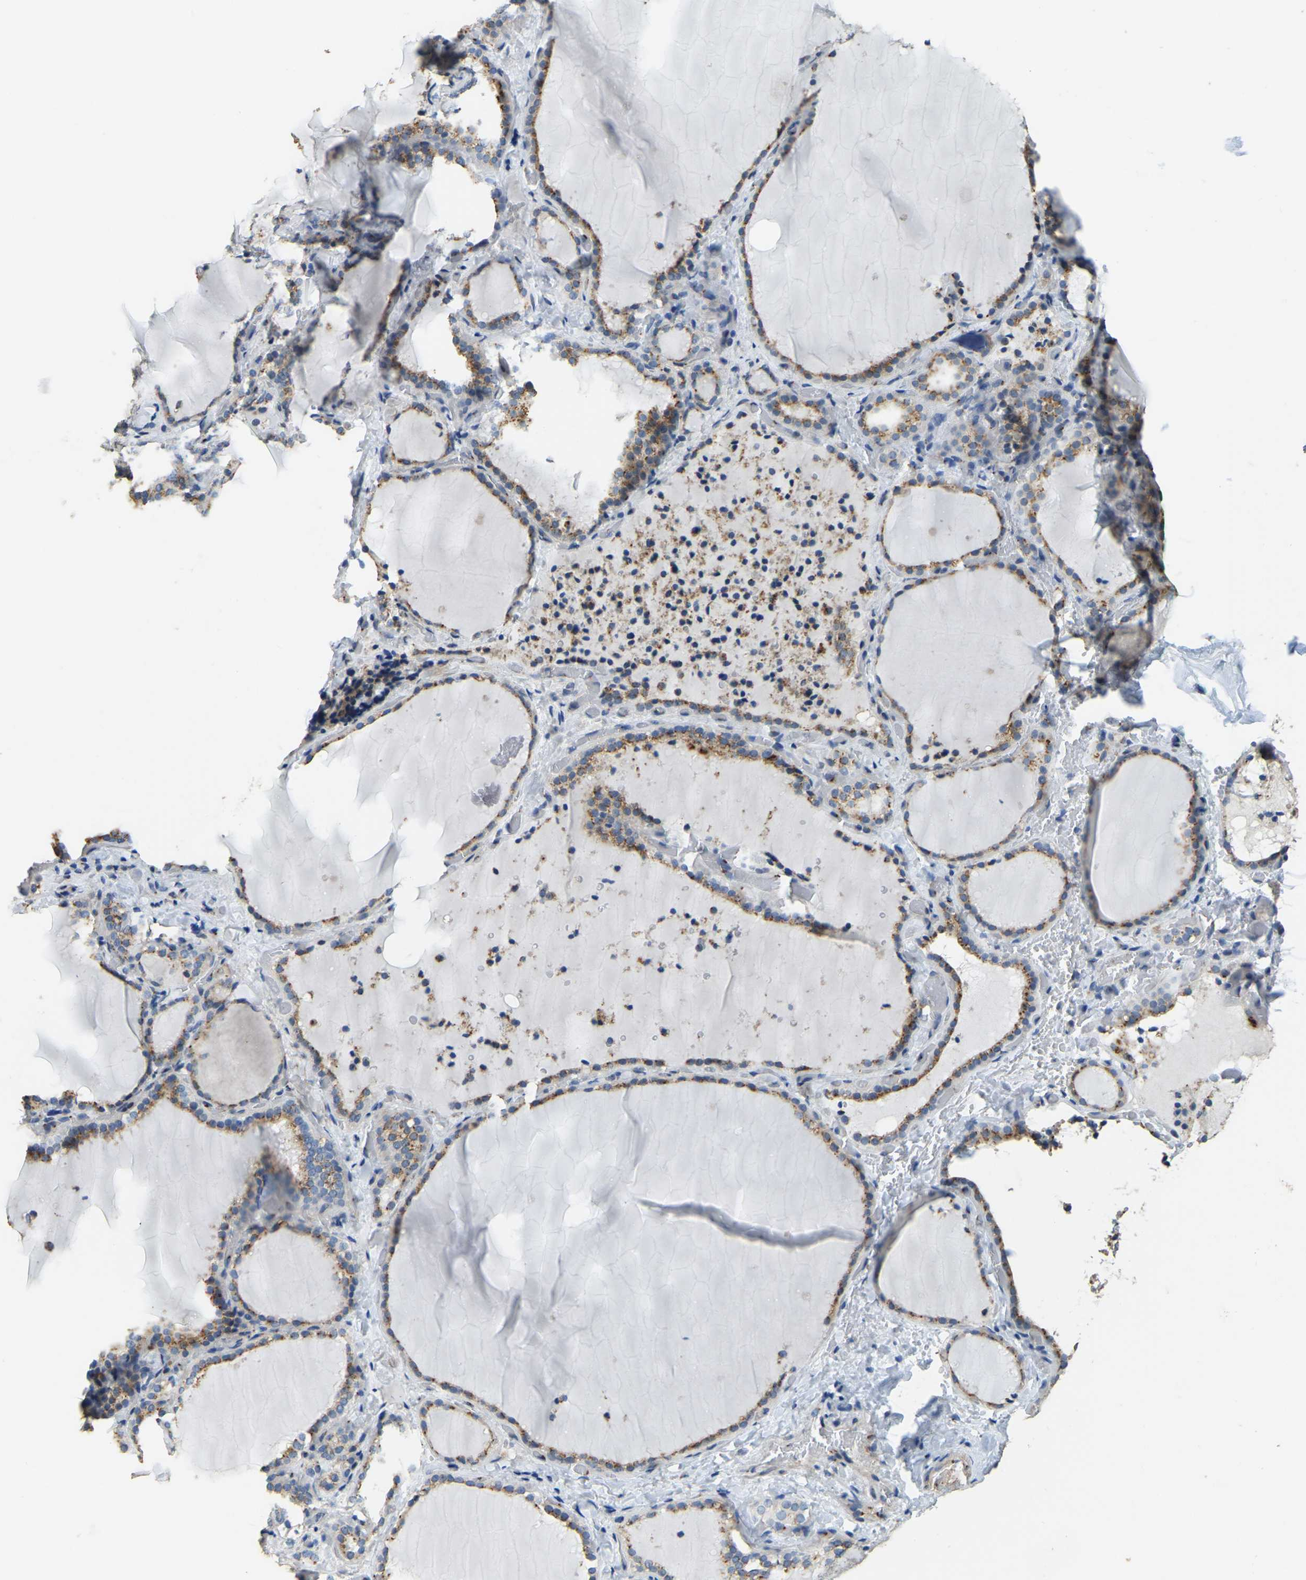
{"staining": {"intensity": "moderate", "quantity": "25%-75%", "location": "cytoplasmic/membranous"}, "tissue": "thyroid gland", "cell_type": "Glandular cells", "image_type": "normal", "snomed": [{"axis": "morphology", "description": "Normal tissue, NOS"}, {"axis": "topography", "description": "Thyroid gland"}], "caption": "IHC micrograph of normal thyroid gland stained for a protein (brown), which demonstrates medium levels of moderate cytoplasmic/membranous expression in about 25%-75% of glandular cells.", "gene": "FAM174A", "patient": {"sex": "female", "age": 22}}